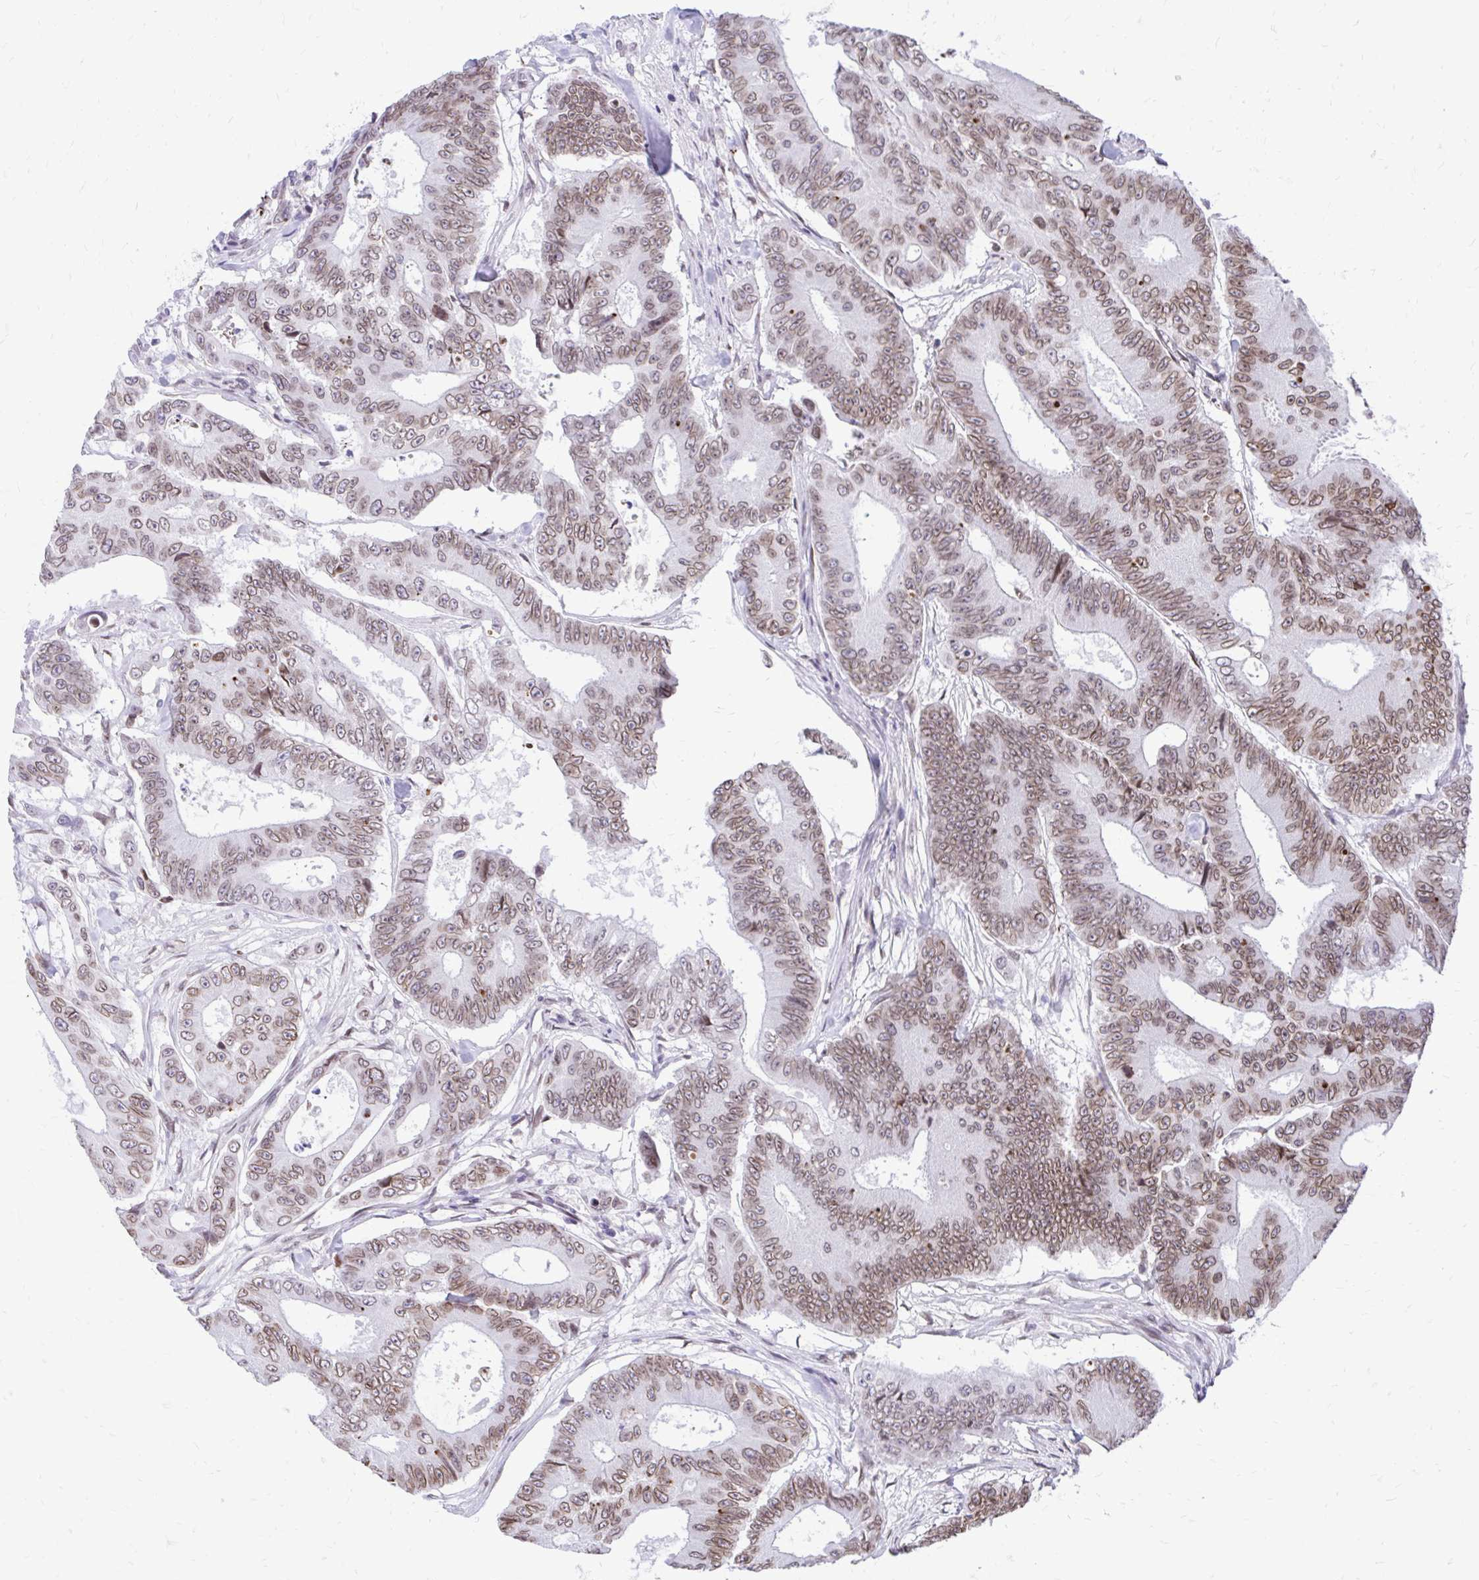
{"staining": {"intensity": "moderate", "quantity": ">75%", "location": "cytoplasmic/membranous,nuclear"}, "tissue": "colorectal cancer", "cell_type": "Tumor cells", "image_type": "cancer", "snomed": [{"axis": "morphology", "description": "Adenocarcinoma, NOS"}, {"axis": "topography", "description": "Colon"}], "caption": "Colorectal adenocarcinoma stained for a protein (brown) shows moderate cytoplasmic/membranous and nuclear positive positivity in about >75% of tumor cells.", "gene": "BANF1", "patient": {"sex": "female", "age": 48}}